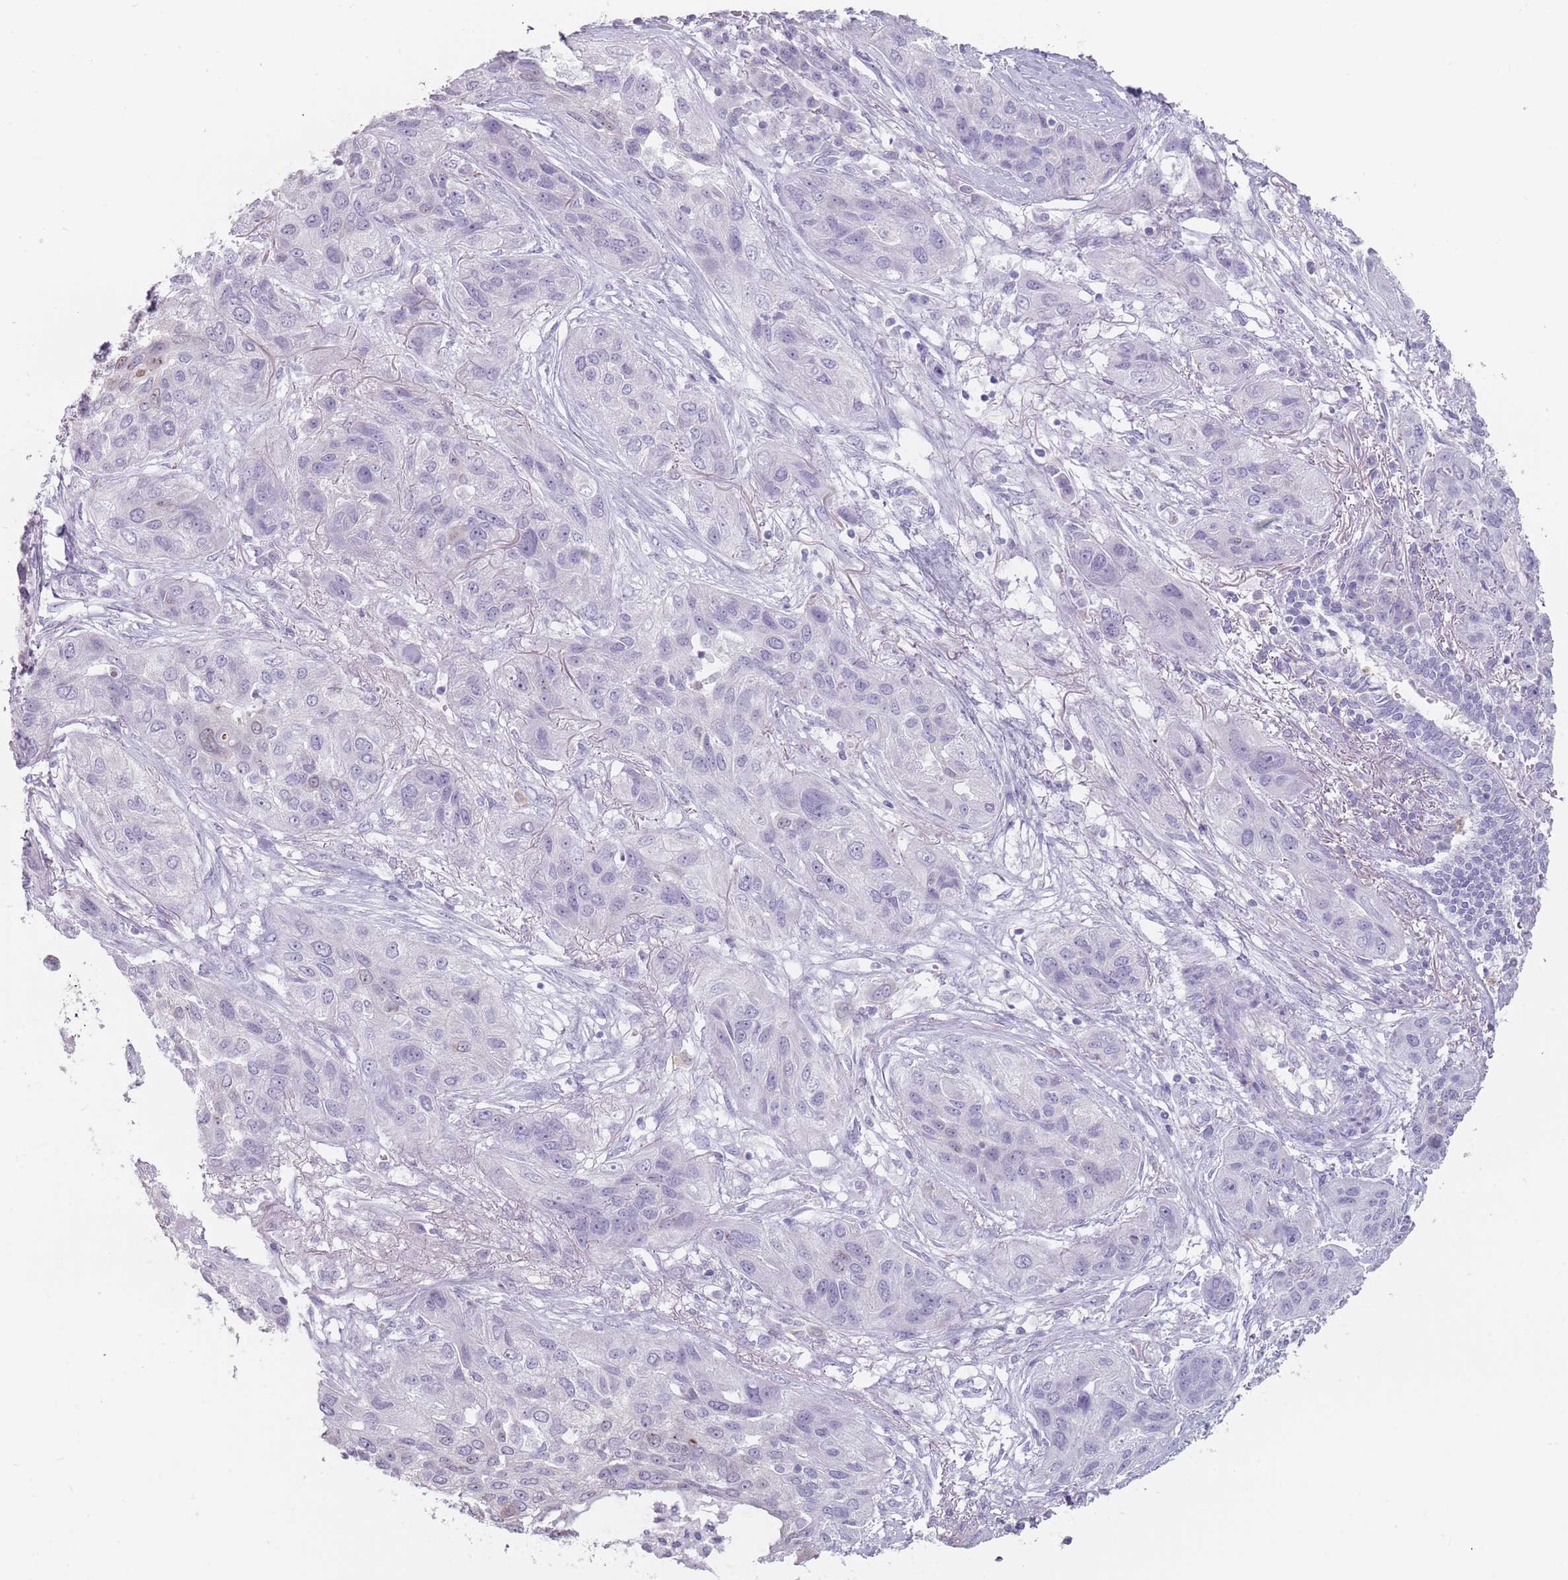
{"staining": {"intensity": "negative", "quantity": "none", "location": "none"}, "tissue": "lung cancer", "cell_type": "Tumor cells", "image_type": "cancer", "snomed": [{"axis": "morphology", "description": "Squamous cell carcinoma, NOS"}, {"axis": "topography", "description": "Lung"}], "caption": "Tumor cells show no significant staining in lung cancer. (DAB immunohistochemistry (IHC) with hematoxylin counter stain).", "gene": "ZNF584", "patient": {"sex": "female", "age": 70}}